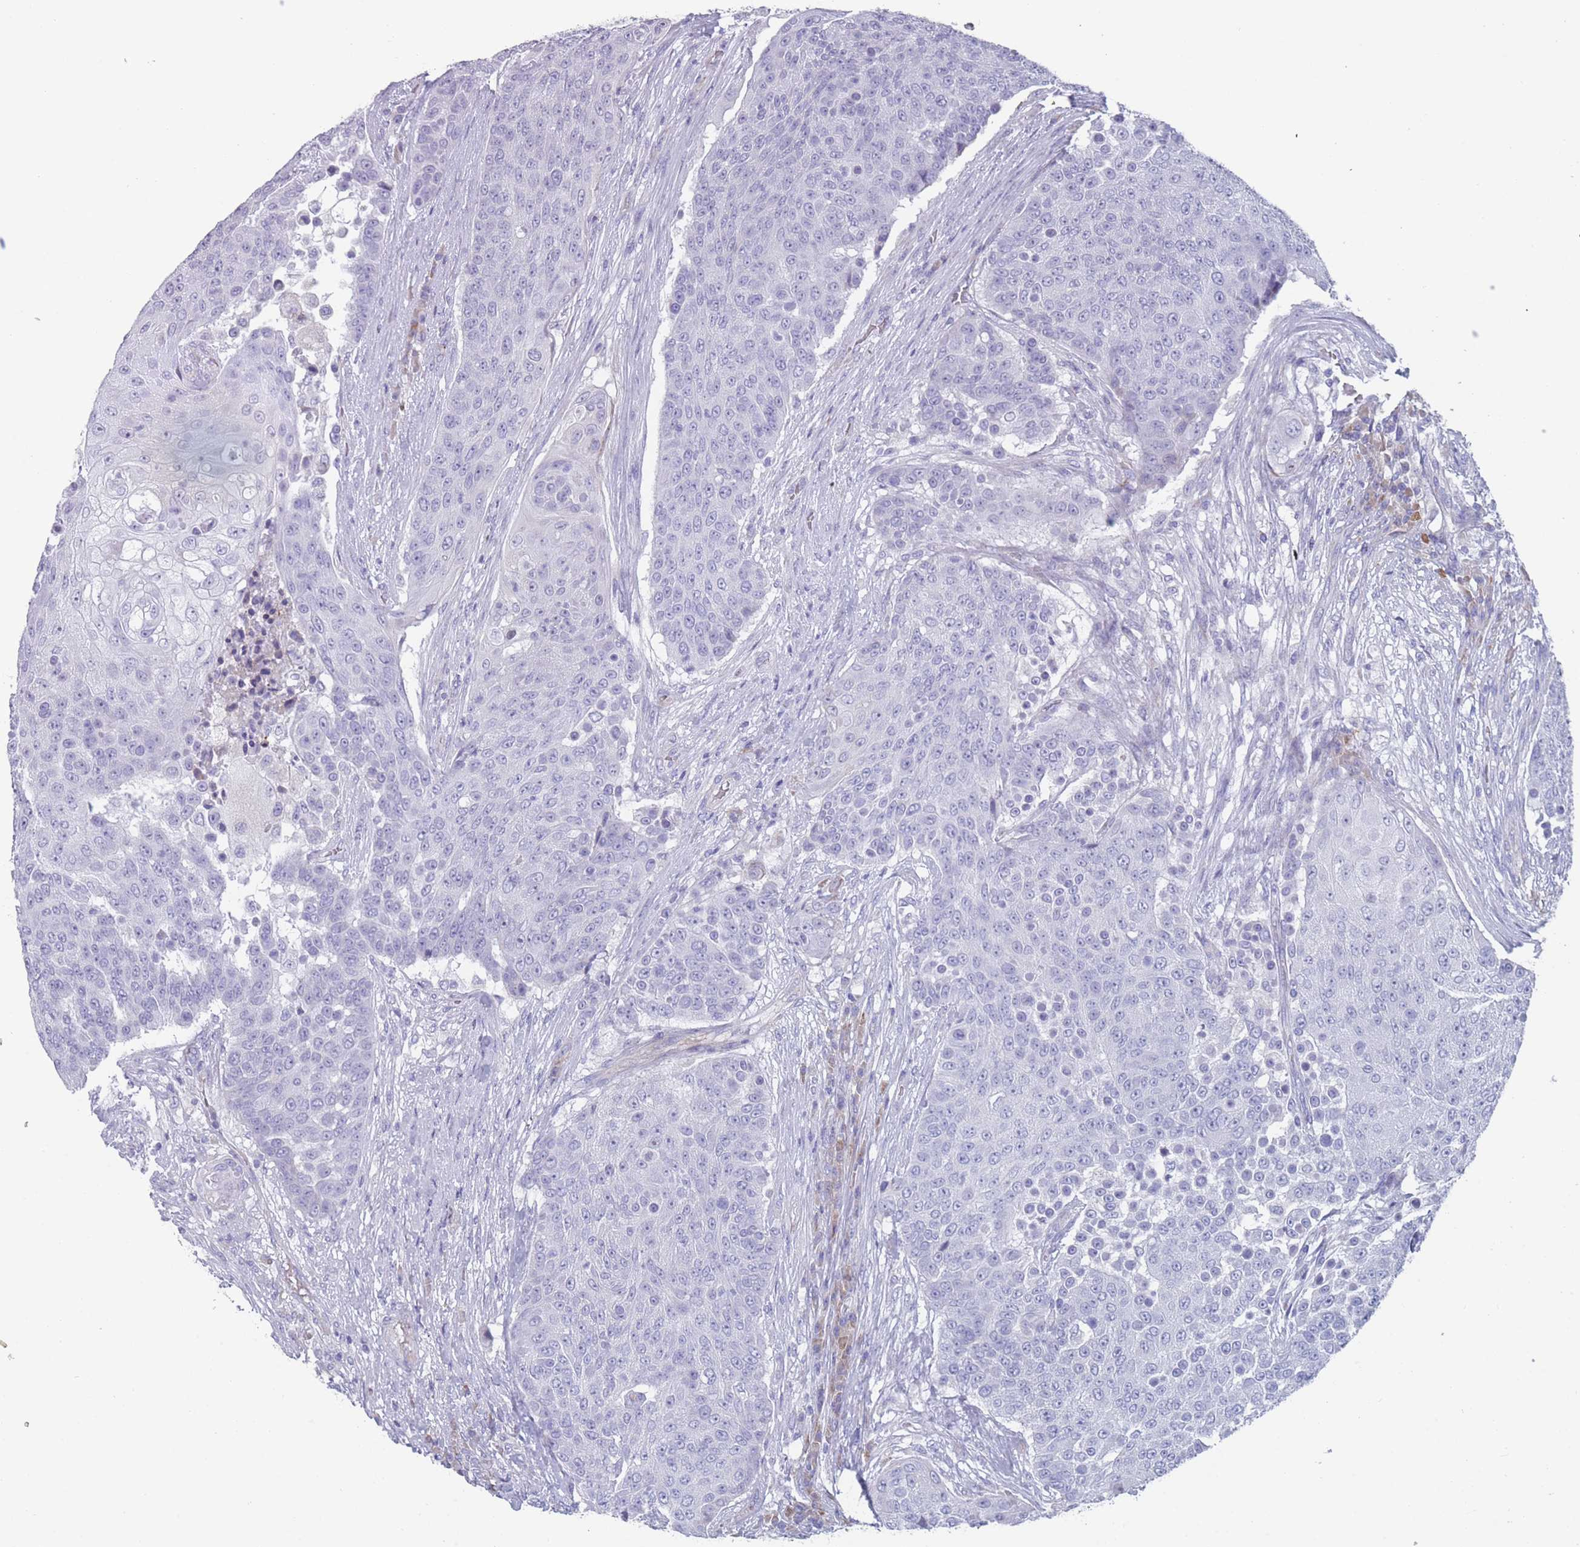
{"staining": {"intensity": "negative", "quantity": "none", "location": "none"}, "tissue": "urothelial cancer", "cell_type": "Tumor cells", "image_type": "cancer", "snomed": [{"axis": "morphology", "description": "Urothelial carcinoma, High grade"}, {"axis": "topography", "description": "Urinary bladder"}], "caption": "Immunohistochemistry micrograph of neoplastic tissue: human urothelial cancer stained with DAB displays no significant protein positivity in tumor cells. Brightfield microscopy of IHC stained with DAB (3,3'-diaminobenzidine) (brown) and hematoxylin (blue), captured at high magnification.", "gene": "ST8SIA5", "patient": {"sex": "female", "age": 63}}